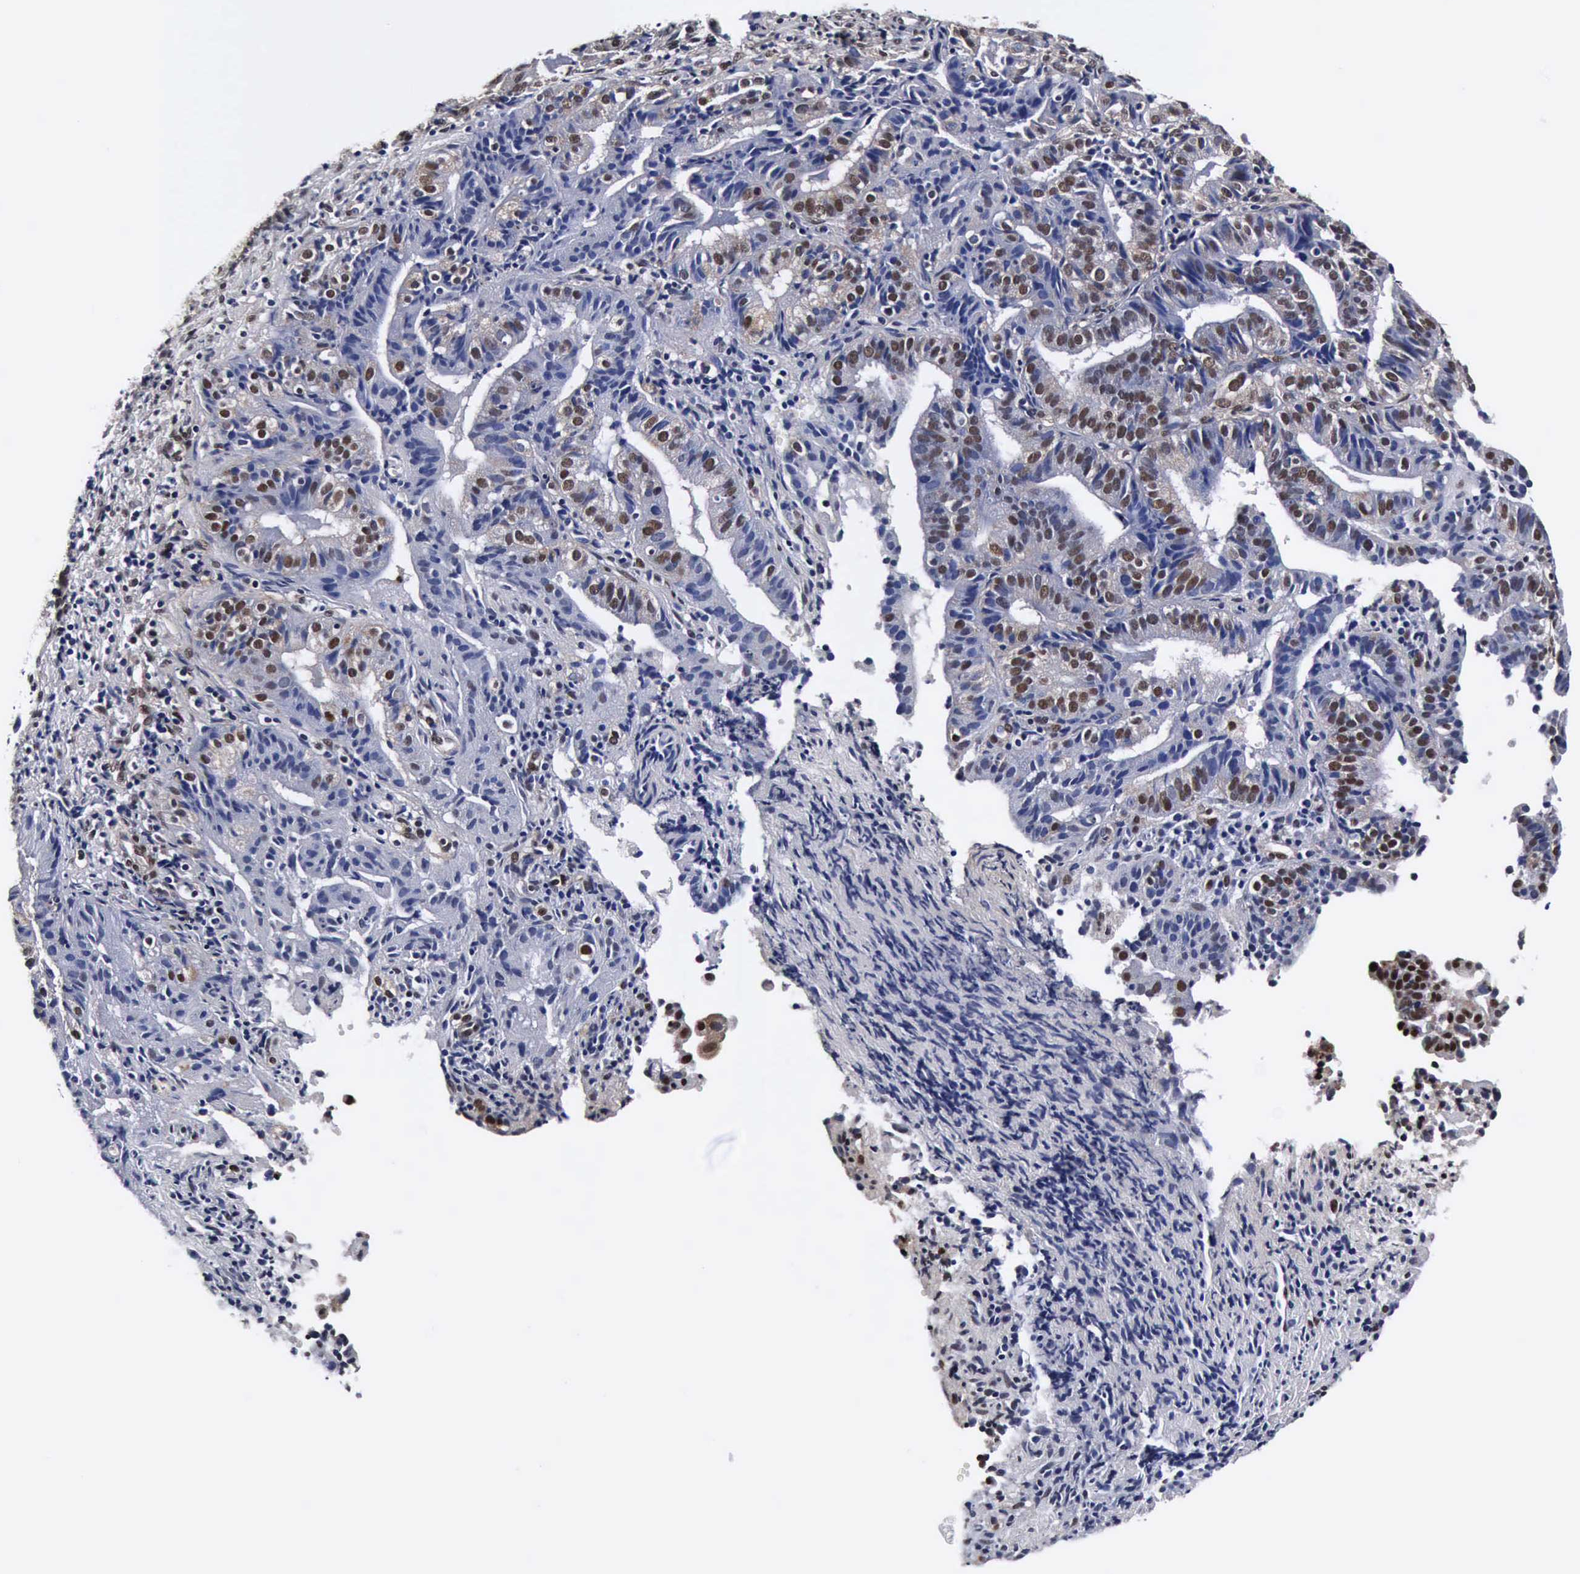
{"staining": {"intensity": "weak", "quantity": "25%-75%", "location": "nuclear"}, "tissue": "cervical cancer", "cell_type": "Tumor cells", "image_type": "cancer", "snomed": [{"axis": "morphology", "description": "Adenocarcinoma, NOS"}, {"axis": "topography", "description": "Cervix"}], "caption": "The histopathology image reveals staining of cervical cancer (adenocarcinoma), revealing weak nuclear protein positivity (brown color) within tumor cells.", "gene": "UBC", "patient": {"sex": "female", "age": 60}}